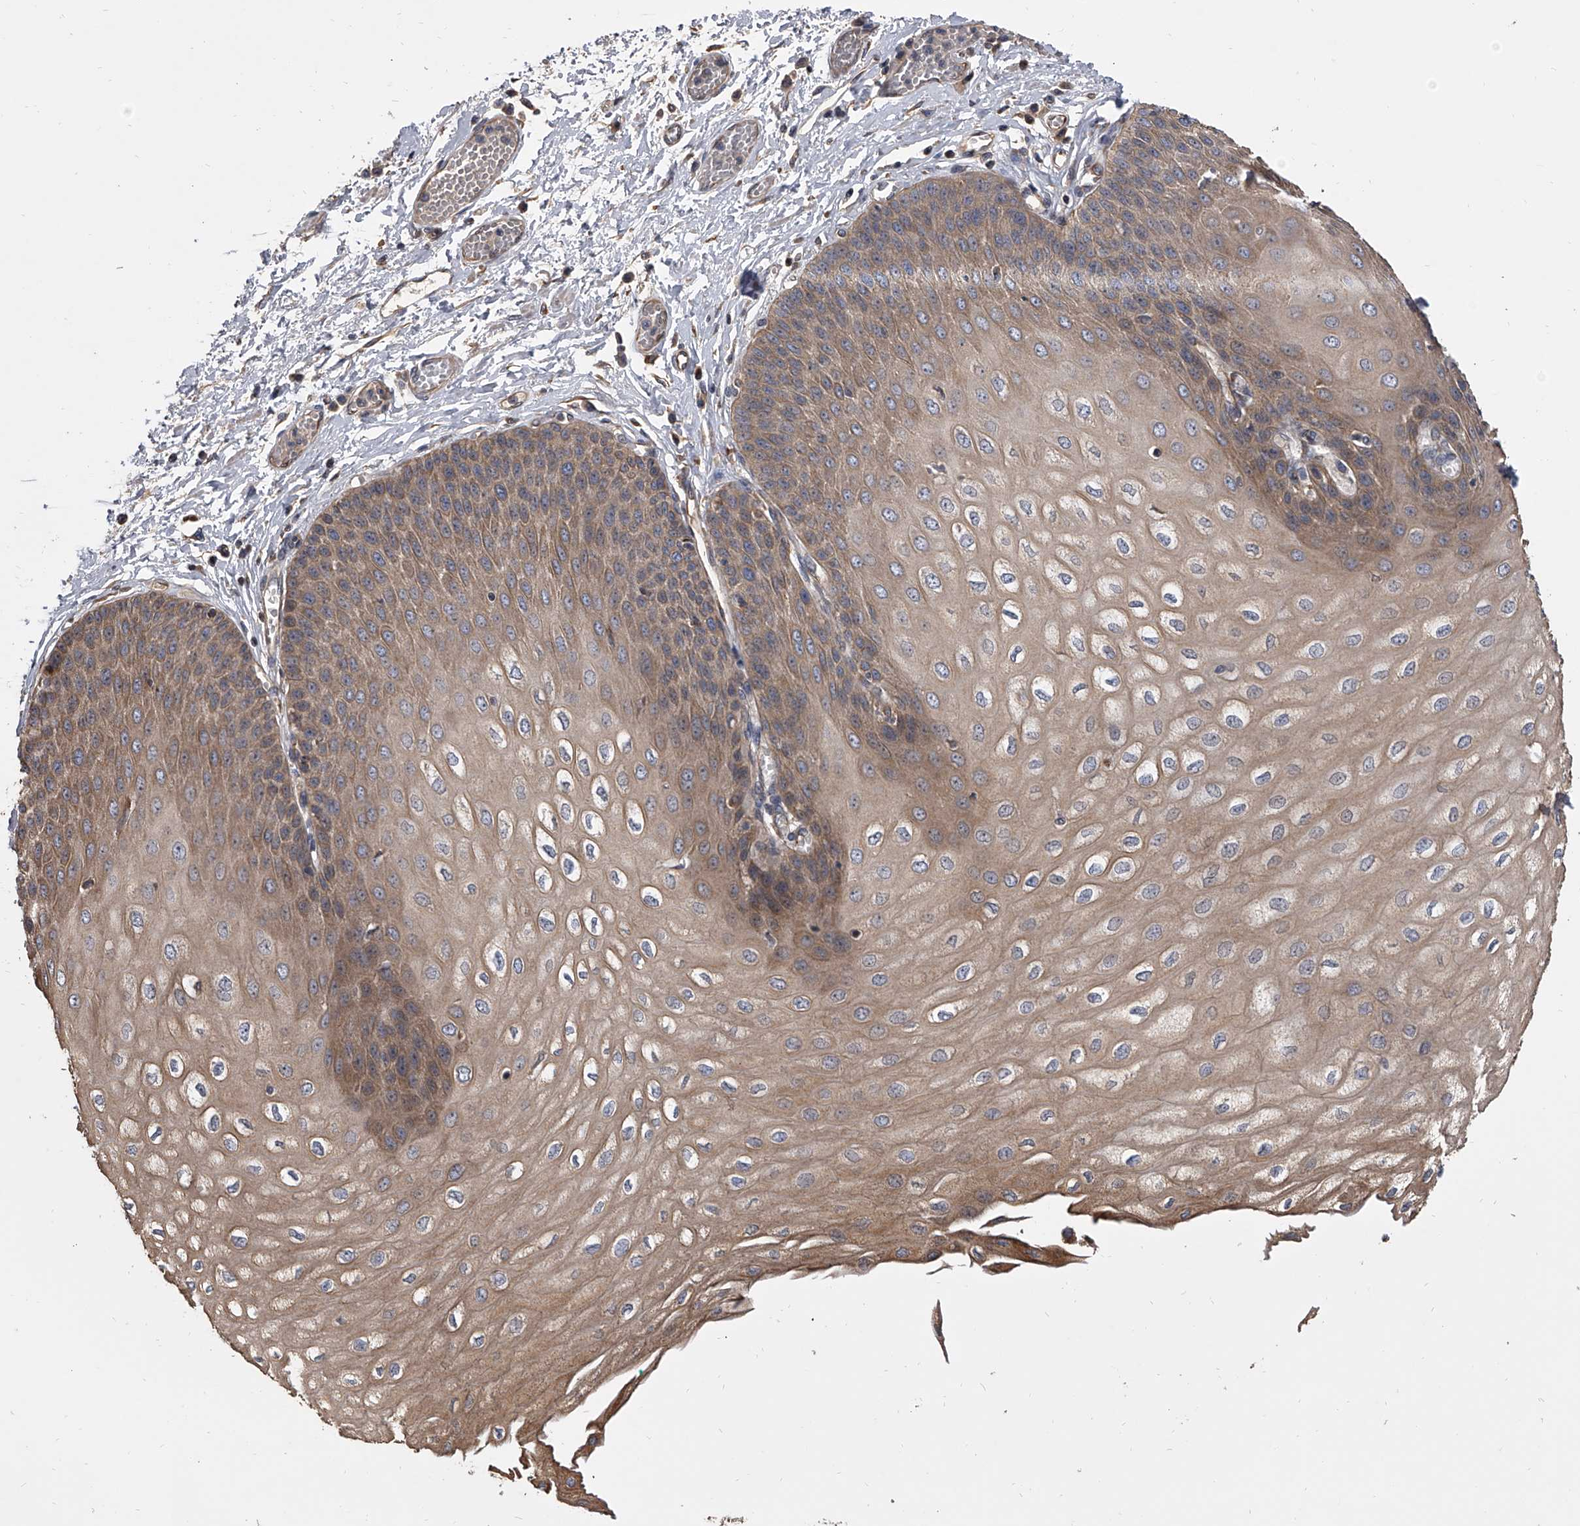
{"staining": {"intensity": "moderate", "quantity": ">75%", "location": "cytoplasmic/membranous"}, "tissue": "esophagus", "cell_type": "Squamous epithelial cells", "image_type": "normal", "snomed": [{"axis": "morphology", "description": "Normal tissue, NOS"}, {"axis": "topography", "description": "Esophagus"}], "caption": "Unremarkable esophagus shows moderate cytoplasmic/membranous staining in about >75% of squamous epithelial cells The staining was performed using DAB (3,3'-diaminobenzidine) to visualize the protein expression in brown, while the nuclei were stained in blue with hematoxylin (Magnification: 20x)..", "gene": "EXOC4", "patient": {"sex": "male", "age": 60}}